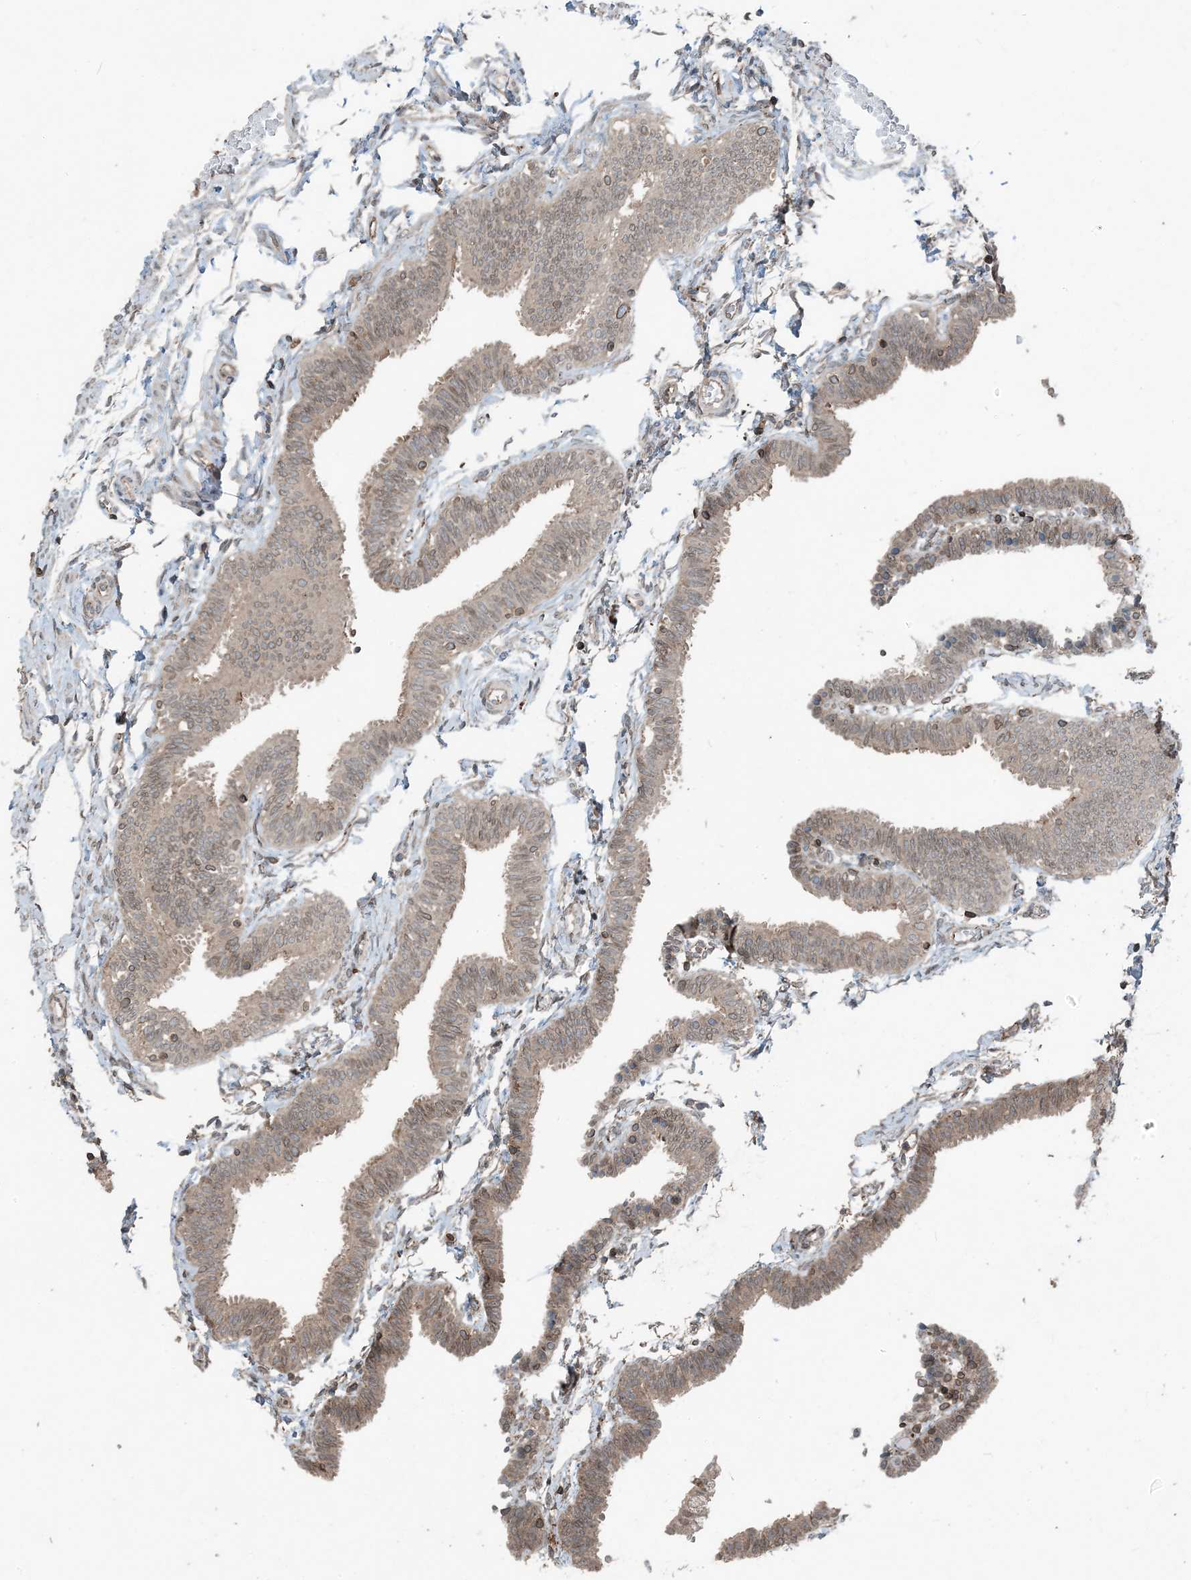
{"staining": {"intensity": "moderate", "quantity": ">75%", "location": "cytoplasmic/membranous,nuclear"}, "tissue": "fallopian tube", "cell_type": "Glandular cells", "image_type": "normal", "snomed": [{"axis": "morphology", "description": "Normal tissue, NOS"}, {"axis": "topography", "description": "Fallopian tube"}, {"axis": "topography", "description": "Ovary"}], "caption": "Protein analysis of normal fallopian tube exhibits moderate cytoplasmic/membranous,nuclear expression in approximately >75% of glandular cells.", "gene": "ZFAND2B", "patient": {"sex": "female", "age": 23}}